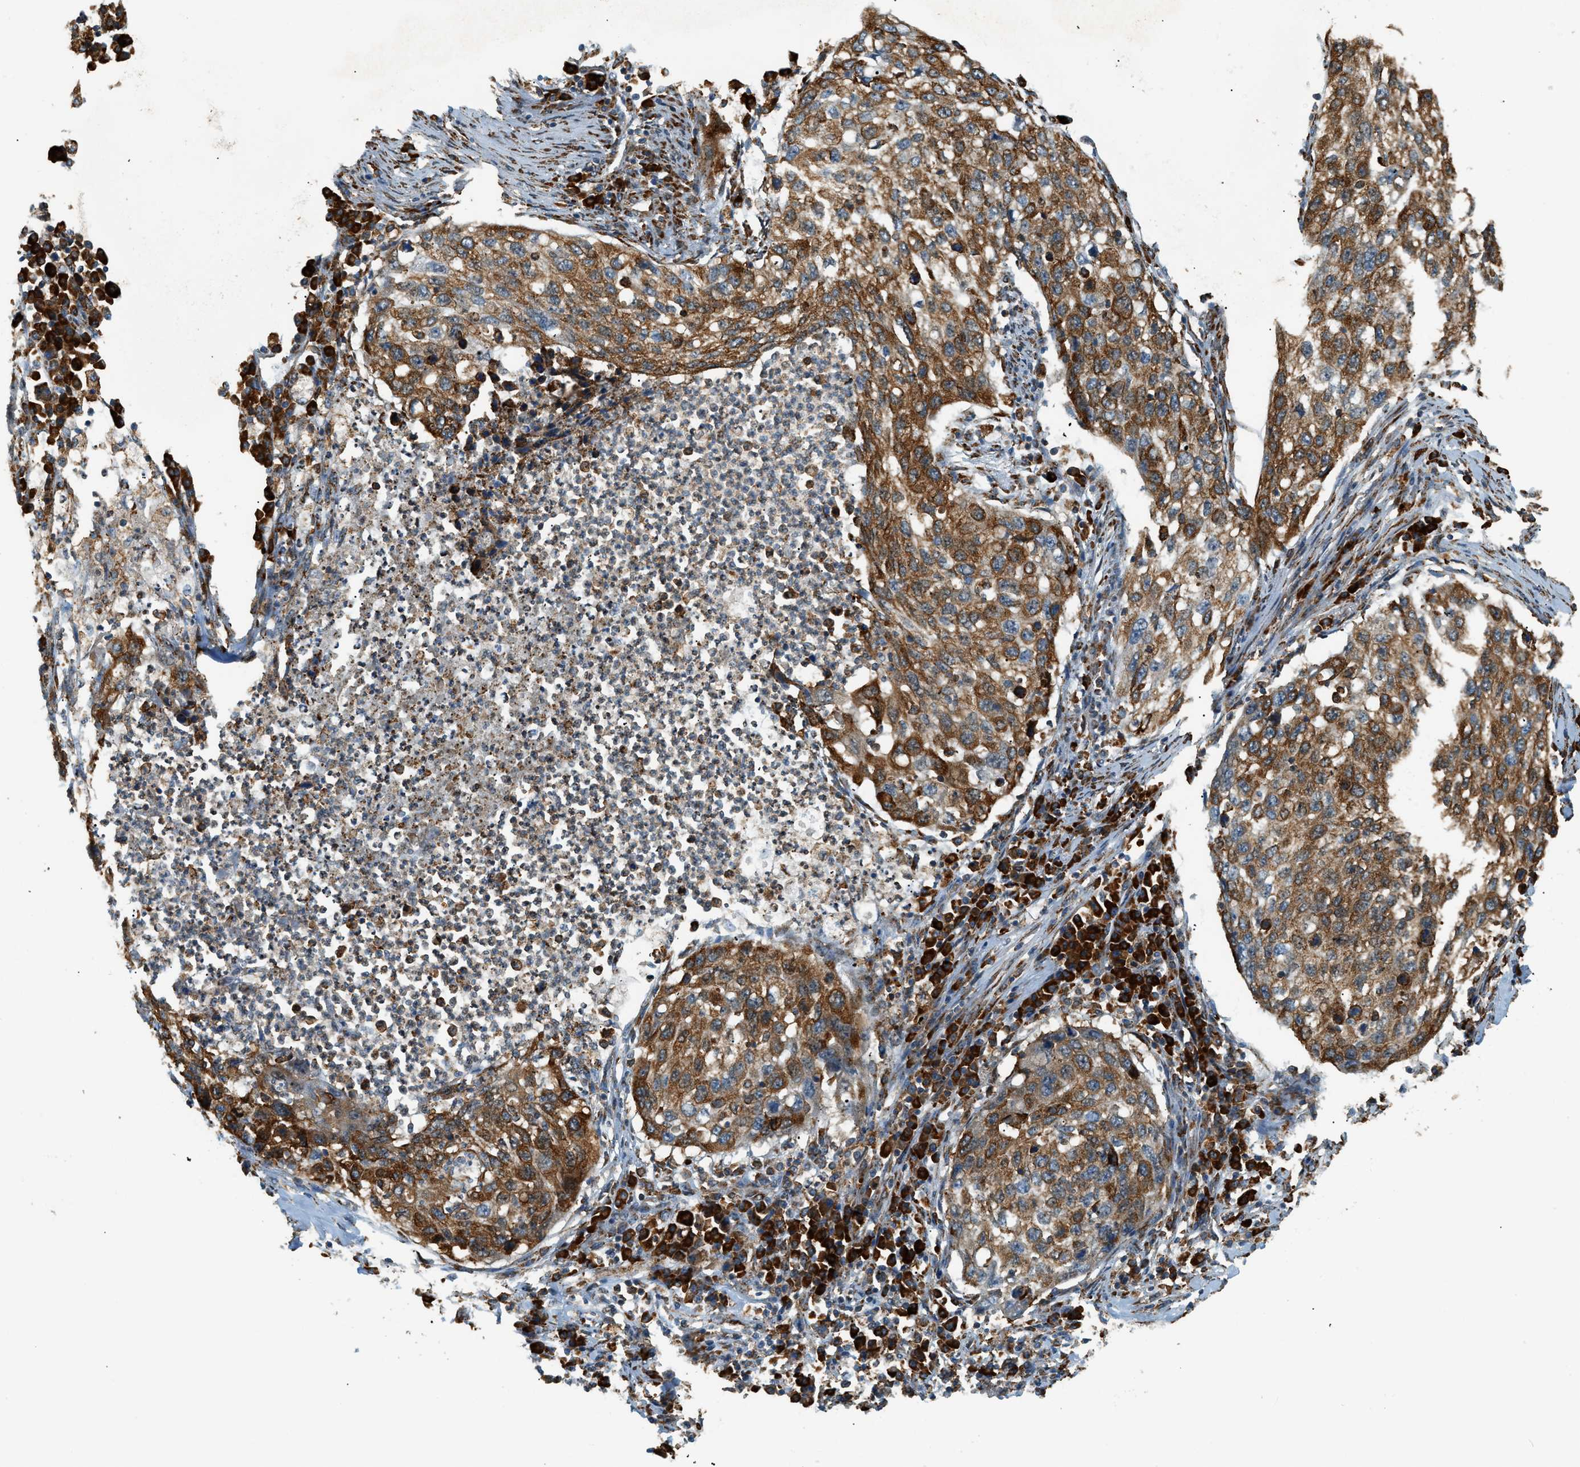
{"staining": {"intensity": "strong", "quantity": ">75%", "location": "cytoplasmic/membranous"}, "tissue": "lung cancer", "cell_type": "Tumor cells", "image_type": "cancer", "snomed": [{"axis": "morphology", "description": "Squamous cell carcinoma, NOS"}, {"axis": "topography", "description": "Lung"}], "caption": "A histopathology image of squamous cell carcinoma (lung) stained for a protein displays strong cytoplasmic/membranous brown staining in tumor cells. Immunohistochemistry stains the protein in brown and the nuclei are stained blue.", "gene": "SEMA4D", "patient": {"sex": "female", "age": 63}}